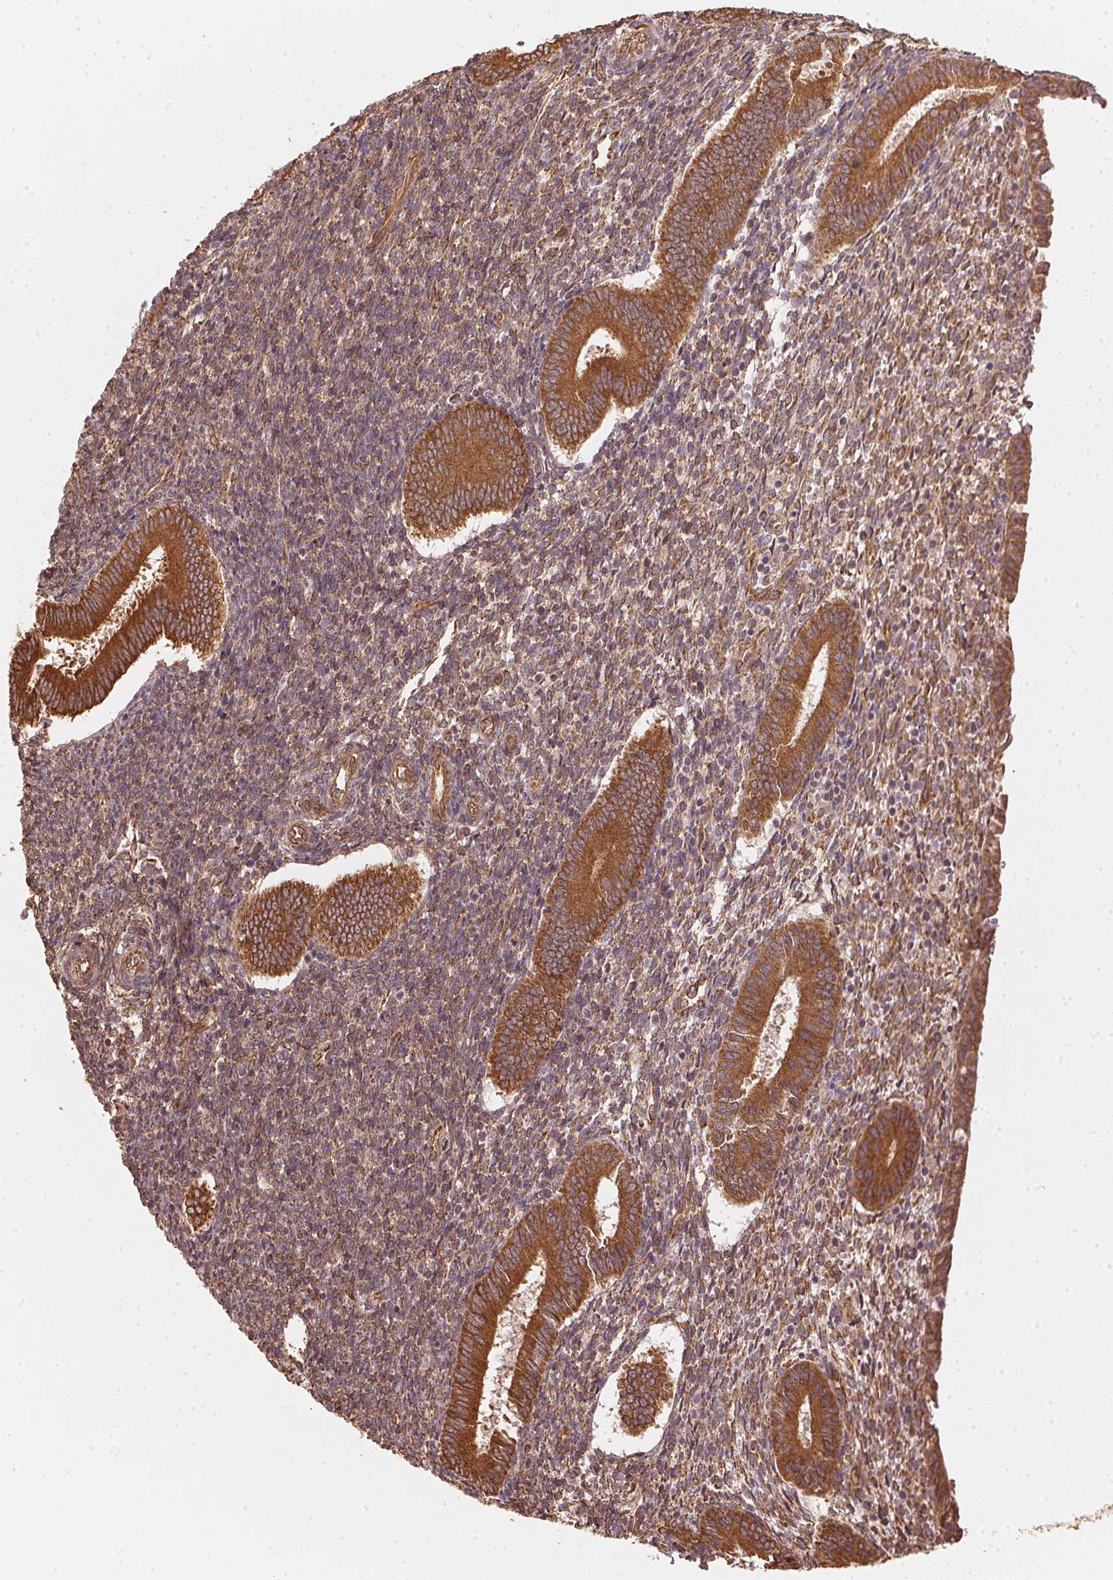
{"staining": {"intensity": "strong", "quantity": ">75%", "location": "cytoplasmic/membranous"}, "tissue": "endometrium", "cell_type": "Cells in endometrial stroma", "image_type": "normal", "snomed": [{"axis": "morphology", "description": "Normal tissue, NOS"}, {"axis": "topography", "description": "Endometrium"}], "caption": "Human endometrium stained for a protein (brown) displays strong cytoplasmic/membranous positive positivity in about >75% of cells in endometrial stroma.", "gene": "STRN4", "patient": {"sex": "female", "age": 25}}